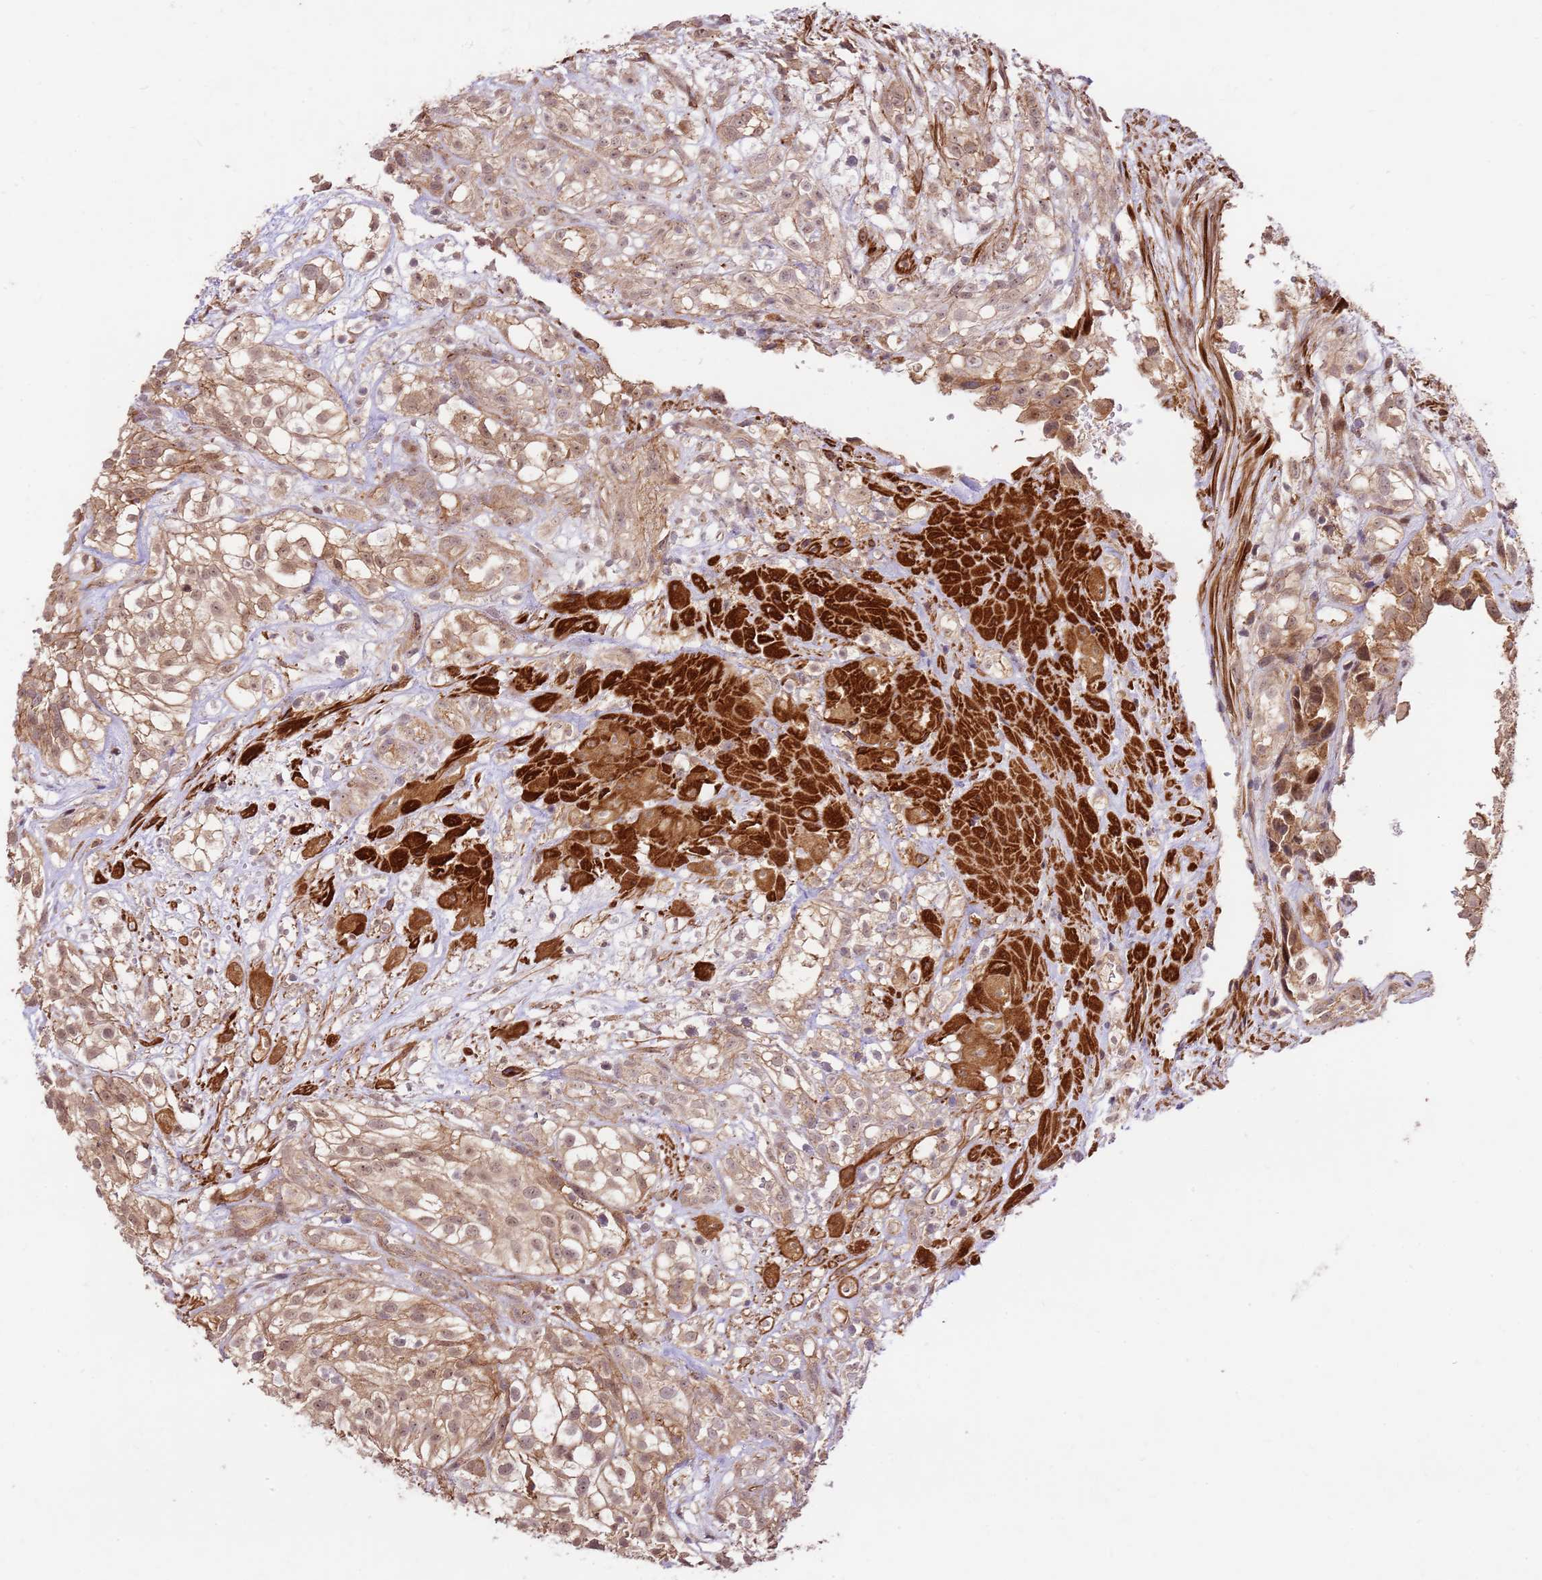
{"staining": {"intensity": "weak", "quantity": ">75%", "location": "cytoplasmic/membranous,nuclear"}, "tissue": "urothelial cancer", "cell_type": "Tumor cells", "image_type": "cancer", "snomed": [{"axis": "morphology", "description": "Urothelial carcinoma, High grade"}, {"axis": "topography", "description": "Urinary bladder"}], "caption": "Immunohistochemistry (IHC) photomicrograph of neoplastic tissue: human high-grade urothelial carcinoma stained using immunohistochemistry demonstrates low levels of weak protein expression localized specifically in the cytoplasmic/membranous and nuclear of tumor cells, appearing as a cytoplasmic/membranous and nuclear brown color.", "gene": "GAREM1", "patient": {"sex": "male", "age": 56}}